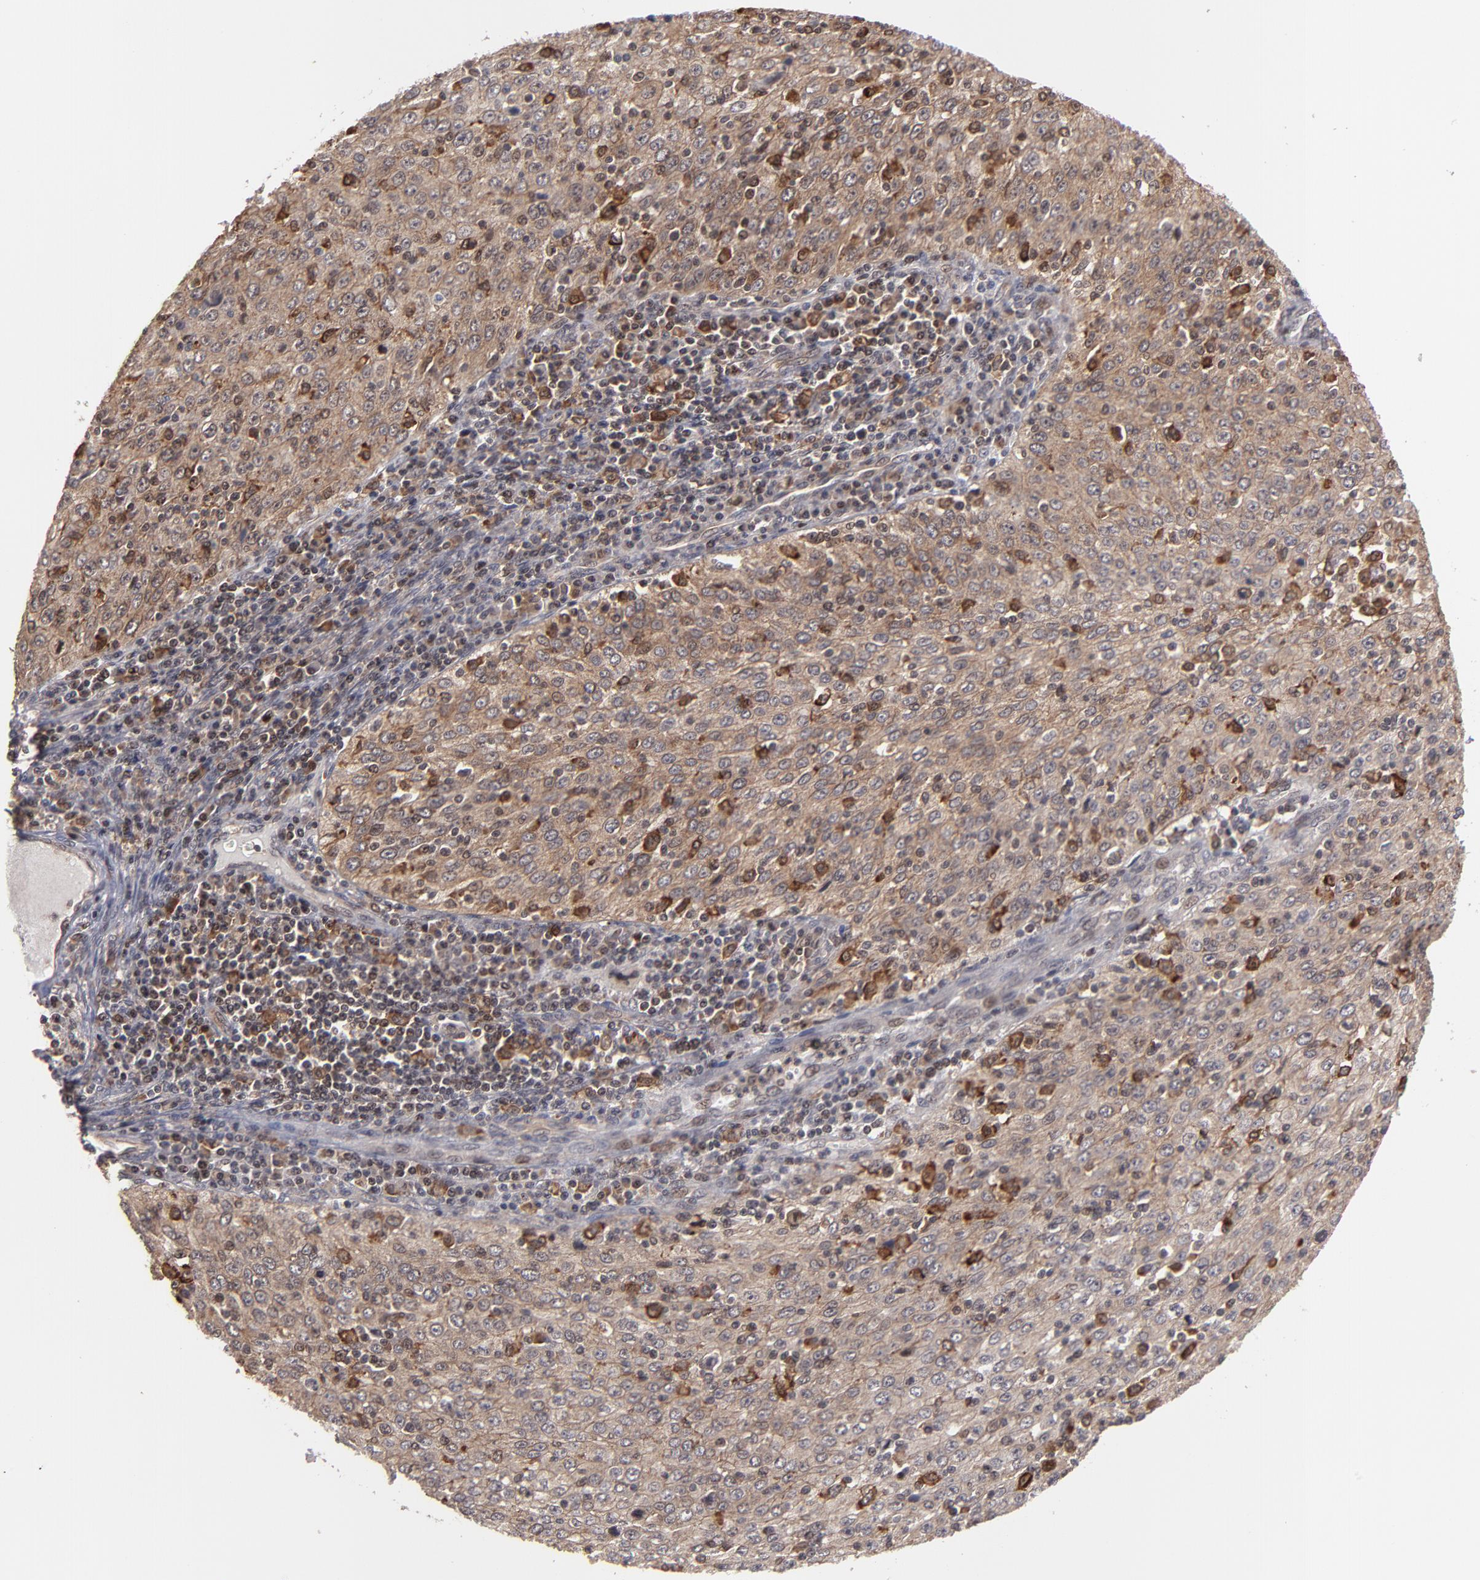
{"staining": {"intensity": "strong", "quantity": ">75%", "location": "cytoplasmic/membranous"}, "tissue": "cervical cancer", "cell_type": "Tumor cells", "image_type": "cancer", "snomed": [{"axis": "morphology", "description": "Squamous cell carcinoma, NOS"}, {"axis": "topography", "description": "Cervix"}], "caption": "IHC of cervical squamous cell carcinoma demonstrates high levels of strong cytoplasmic/membranous staining in about >75% of tumor cells.", "gene": "RGS6", "patient": {"sex": "female", "age": 27}}